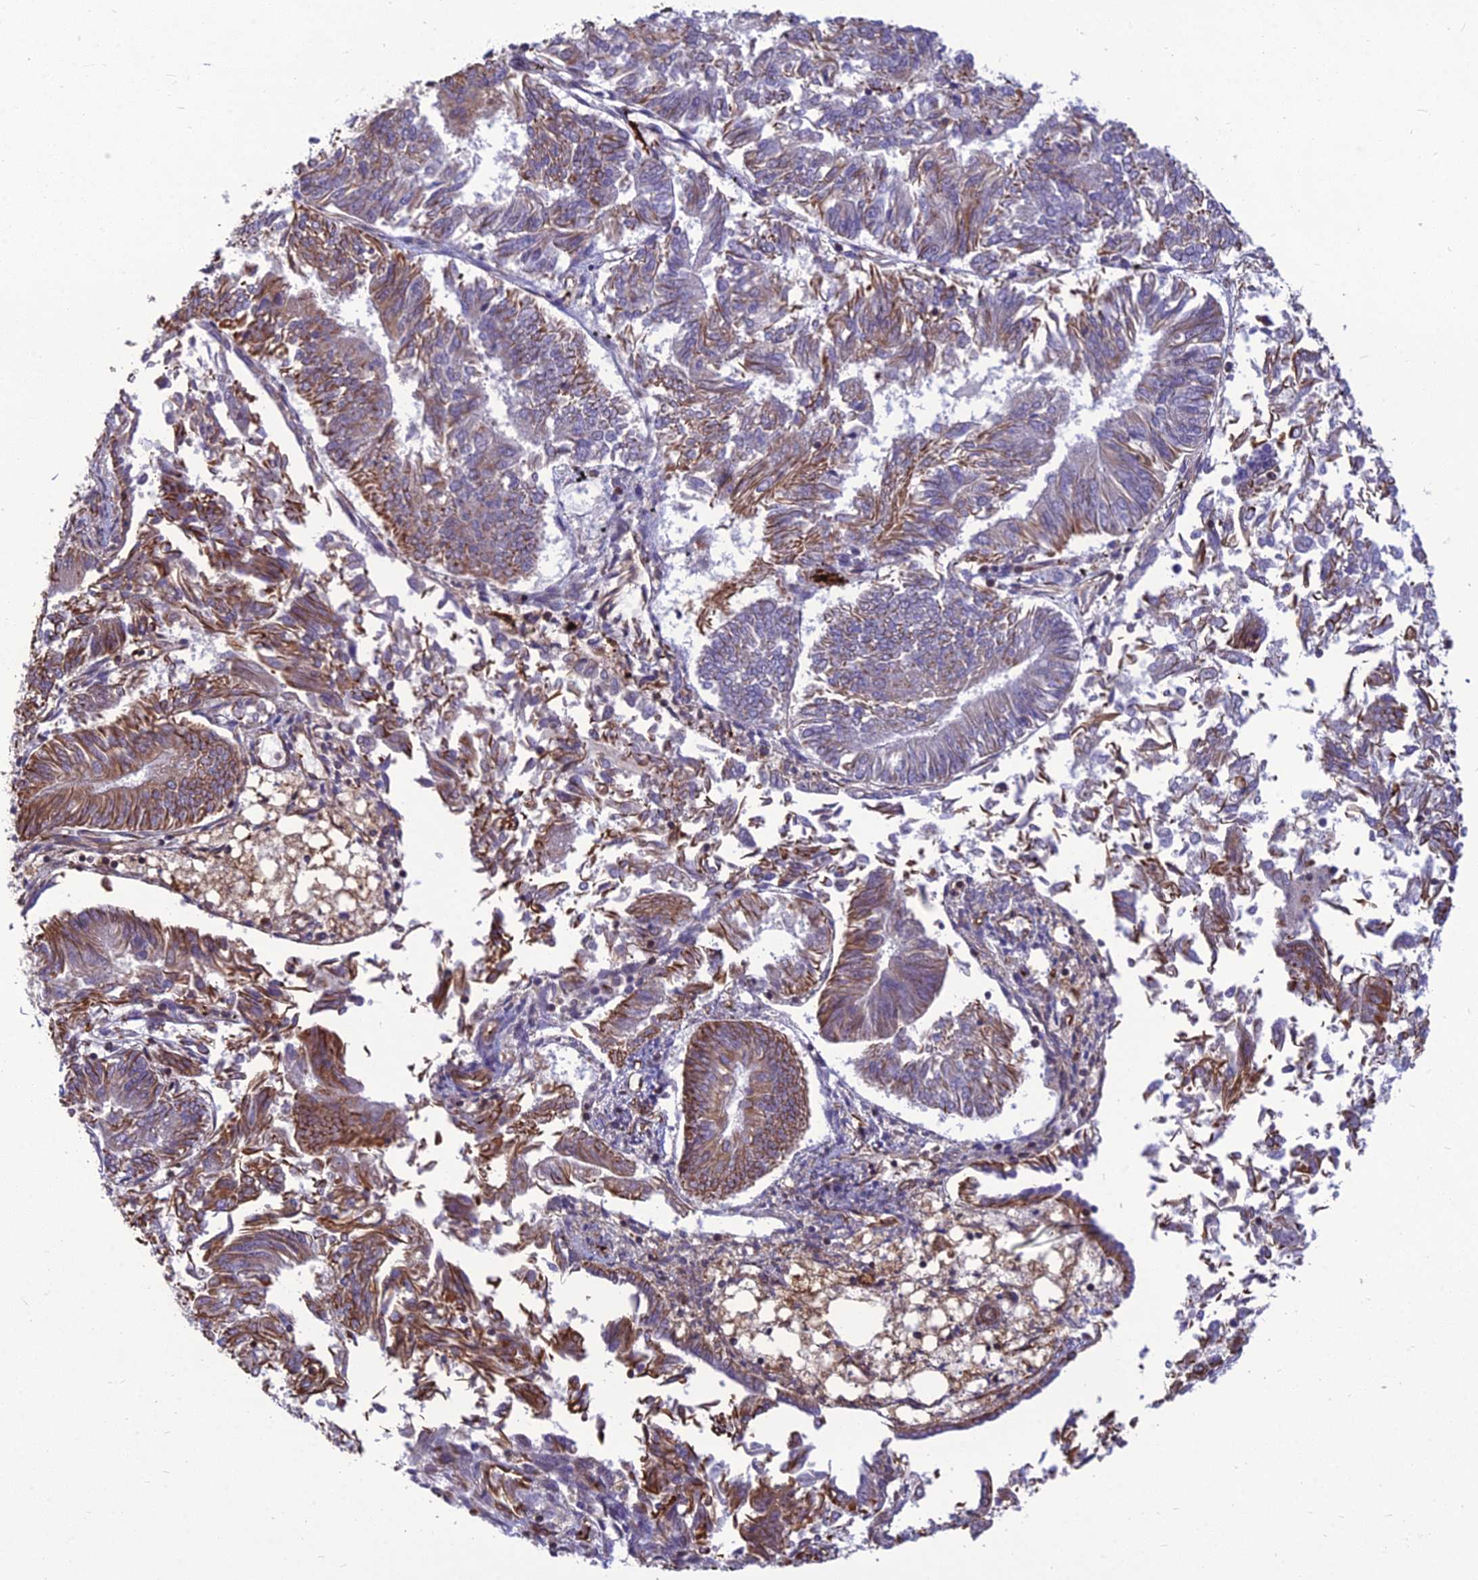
{"staining": {"intensity": "moderate", "quantity": ">75%", "location": "cytoplasmic/membranous"}, "tissue": "endometrial cancer", "cell_type": "Tumor cells", "image_type": "cancer", "snomed": [{"axis": "morphology", "description": "Adenocarcinoma, NOS"}, {"axis": "topography", "description": "Endometrium"}], "caption": "Protein staining by immunohistochemistry (IHC) exhibits moderate cytoplasmic/membranous positivity in about >75% of tumor cells in endometrial cancer. The staining was performed using DAB (3,3'-diaminobenzidine), with brown indicating positive protein expression. Nuclei are stained blue with hematoxylin.", "gene": "PSMD11", "patient": {"sex": "female", "age": 58}}